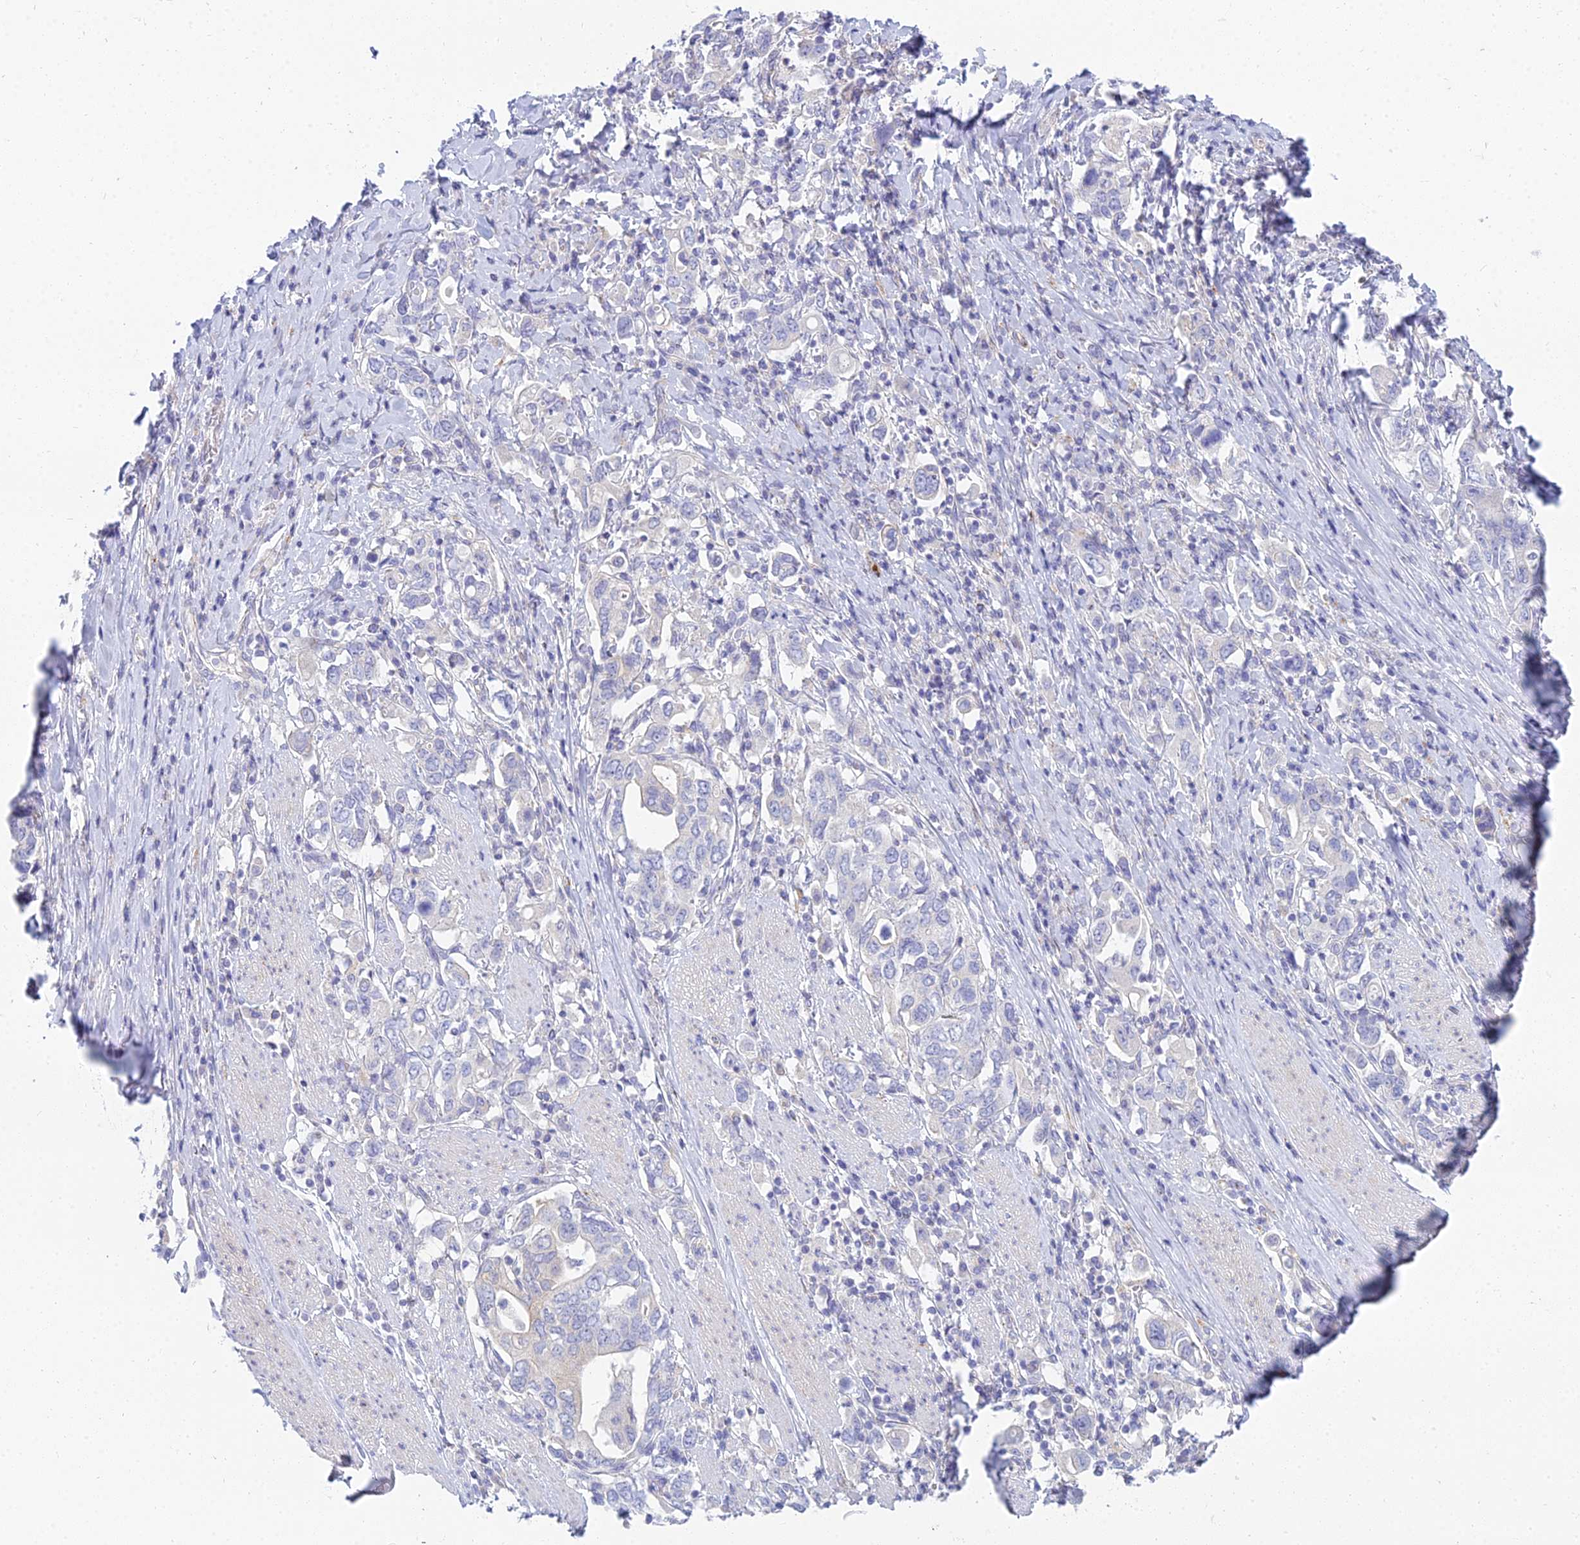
{"staining": {"intensity": "negative", "quantity": "none", "location": "none"}, "tissue": "stomach cancer", "cell_type": "Tumor cells", "image_type": "cancer", "snomed": [{"axis": "morphology", "description": "Adenocarcinoma, NOS"}, {"axis": "topography", "description": "Stomach, upper"}, {"axis": "topography", "description": "Stomach"}], "caption": "A photomicrograph of stomach cancer (adenocarcinoma) stained for a protein demonstrates no brown staining in tumor cells.", "gene": "SMIM24", "patient": {"sex": "male", "age": 62}}